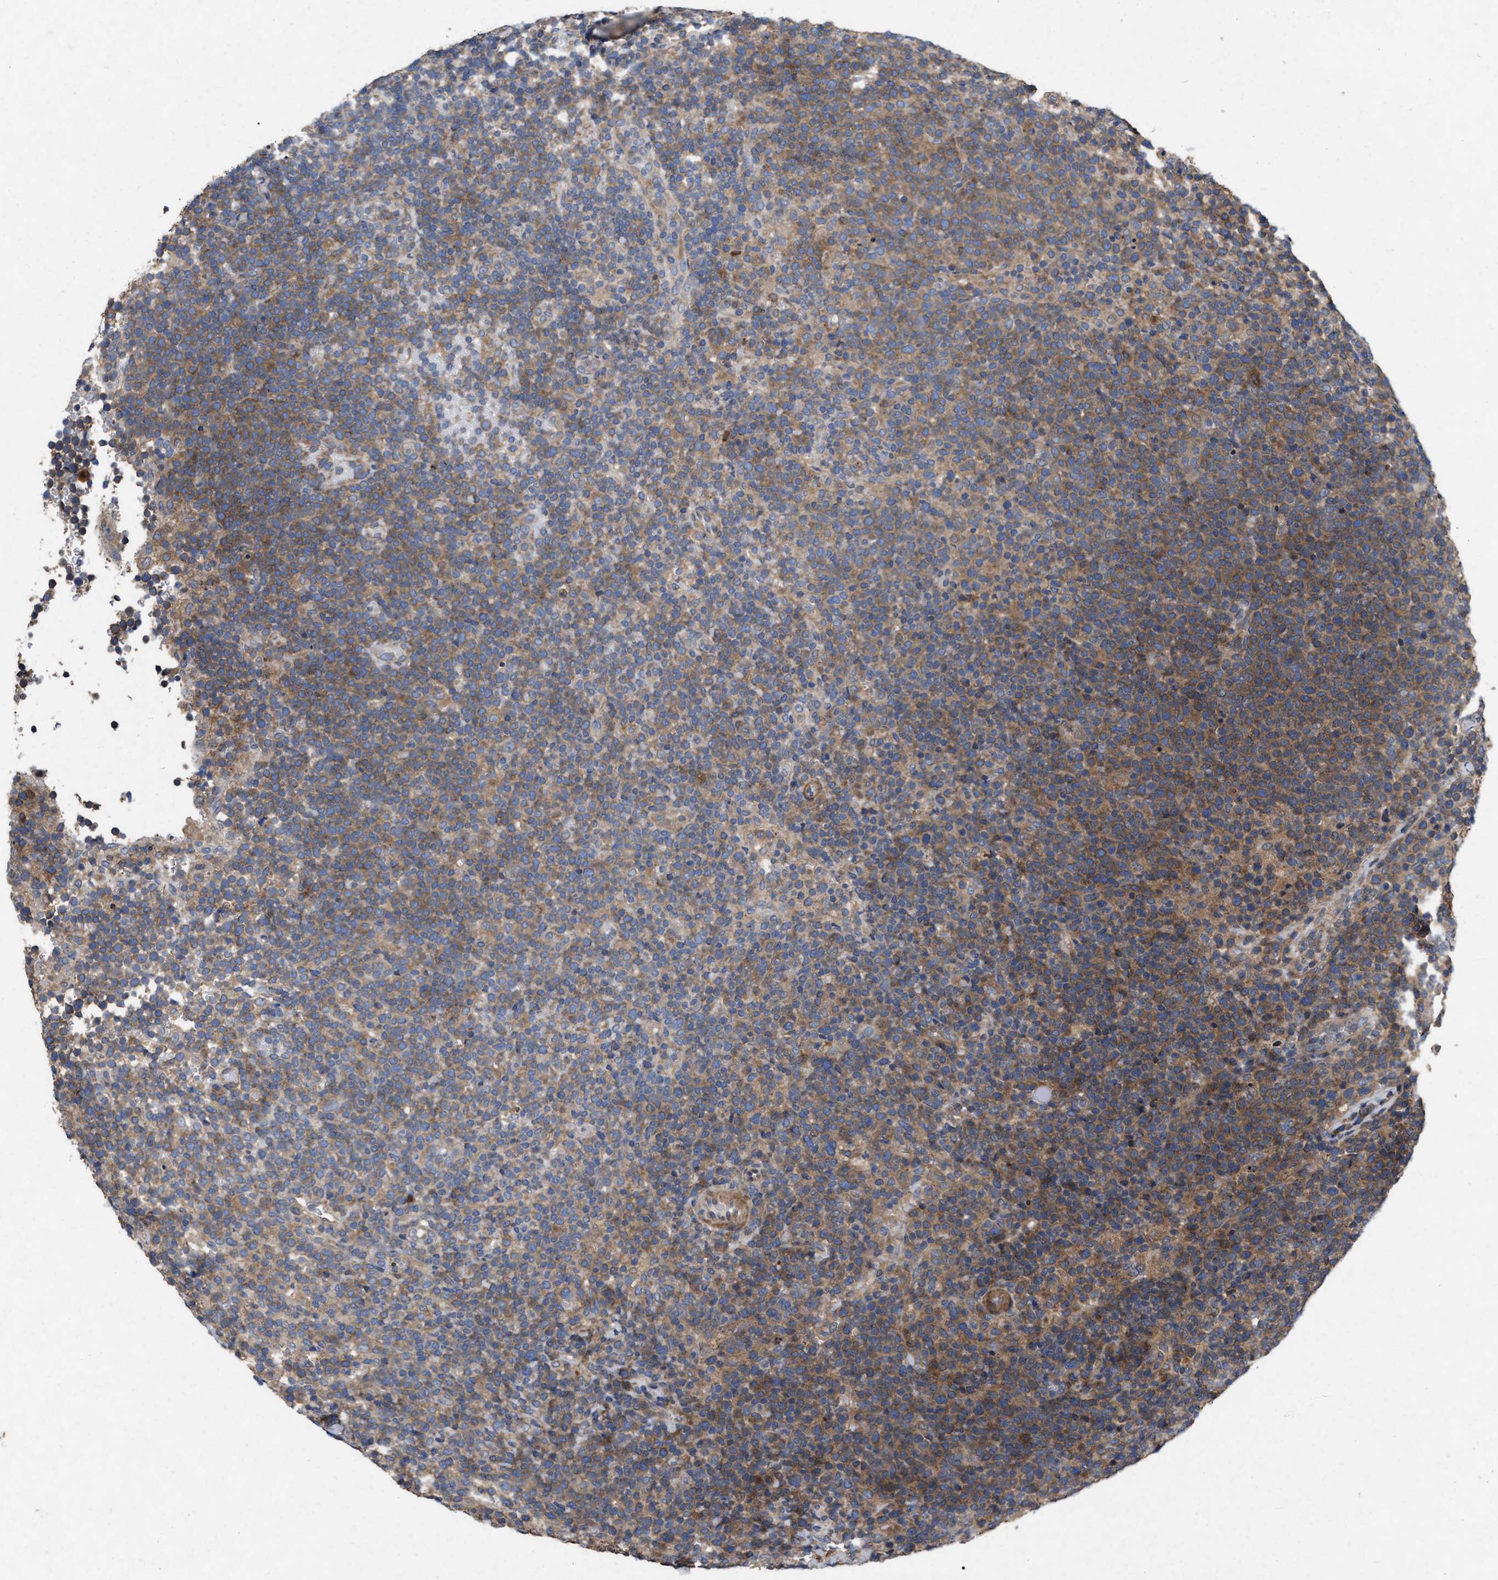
{"staining": {"intensity": "moderate", "quantity": ">75%", "location": "cytoplasmic/membranous"}, "tissue": "lymphoma", "cell_type": "Tumor cells", "image_type": "cancer", "snomed": [{"axis": "morphology", "description": "Malignant lymphoma, non-Hodgkin's type, High grade"}, {"axis": "topography", "description": "Lymph node"}], "caption": "The histopathology image reveals a brown stain indicating the presence of a protein in the cytoplasmic/membranous of tumor cells in lymphoma.", "gene": "CDKN2C", "patient": {"sex": "male", "age": 61}}